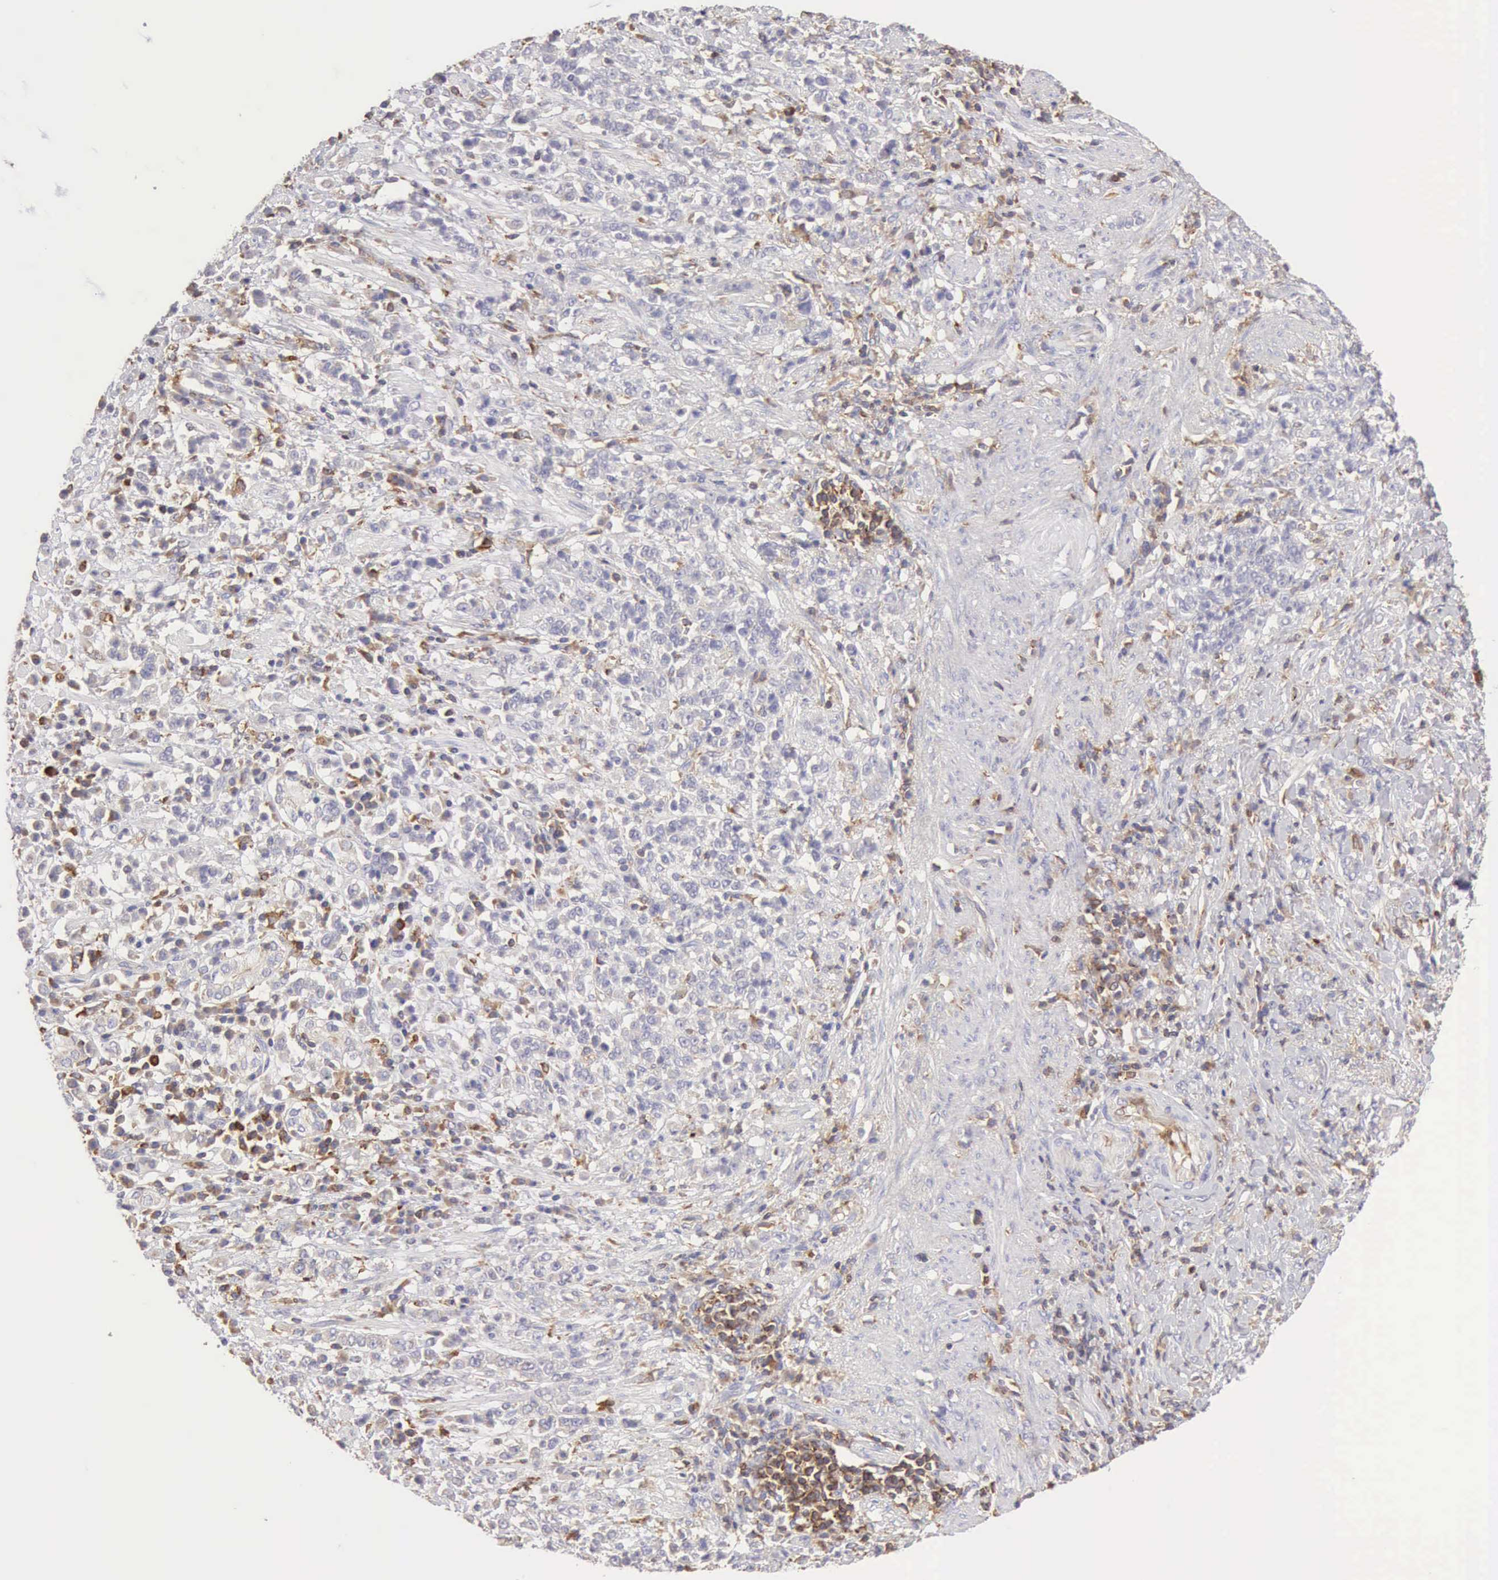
{"staining": {"intensity": "negative", "quantity": "none", "location": "none"}, "tissue": "stomach cancer", "cell_type": "Tumor cells", "image_type": "cancer", "snomed": [{"axis": "morphology", "description": "Adenocarcinoma, NOS"}, {"axis": "topography", "description": "Stomach, lower"}], "caption": "This is an immunohistochemistry photomicrograph of human stomach cancer (adenocarcinoma). There is no positivity in tumor cells.", "gene": "ARHGAP4", "patient": {"sex": "male", "age": 88}}